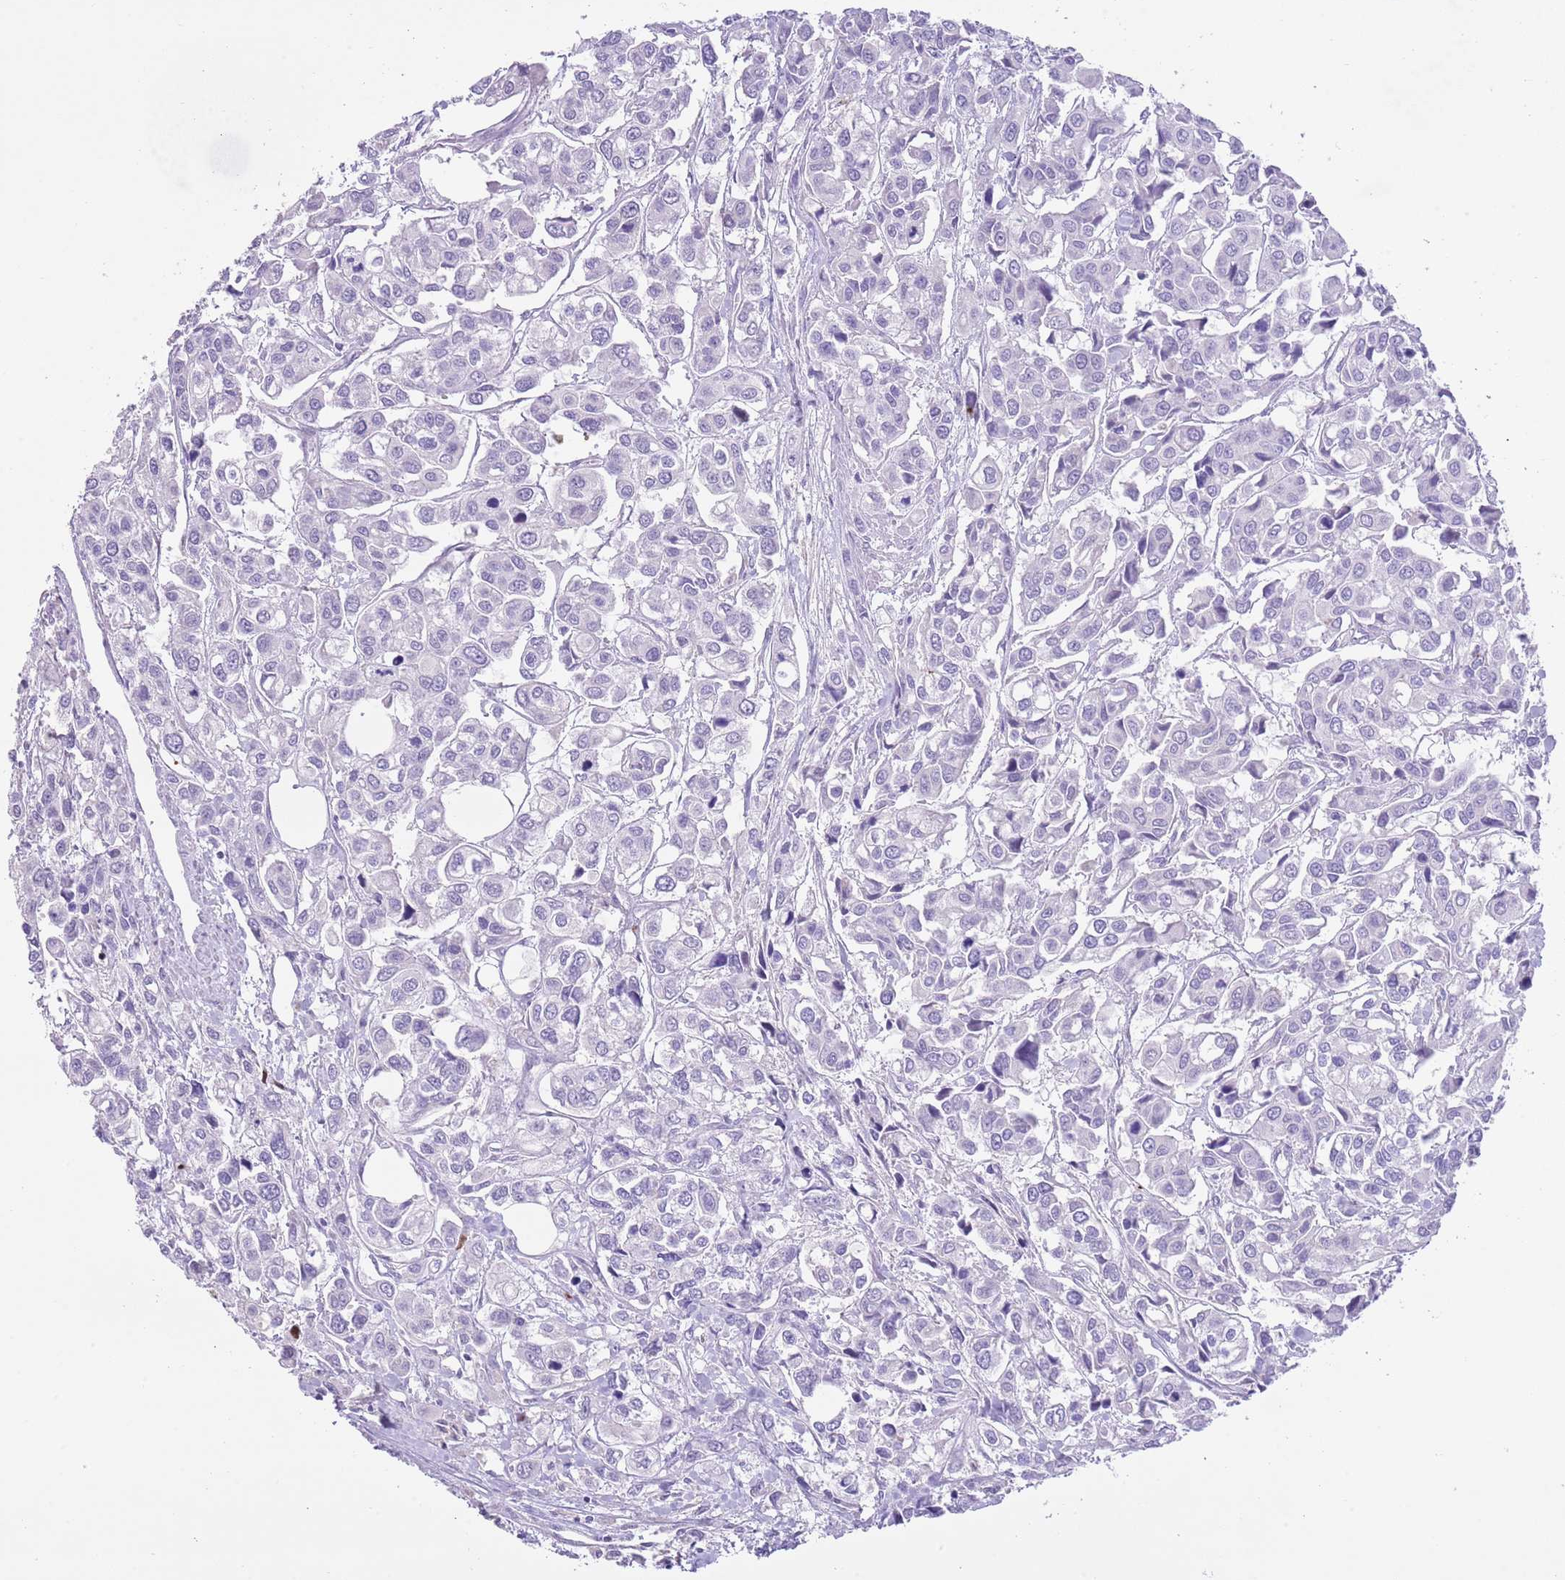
{"staining": {"intensity": "negative", "quantity": "none", "location": "none"}, "tissue": "urothelial cancer", "cell_type": "Tumor cells", "image_type": "cancer", "snomed": [{"axis": "morphology", "description": "Urothelial carcinoma, High grade"}, {"axis": "topography", "description": "Urinary bladder"}], "caption": "Urothelial cancer was stained to show a protein in brown. There is no significant positivity in tumor cells.", "gene": "CLEC2A", "patient": {"sex": "male", "age": 67}}